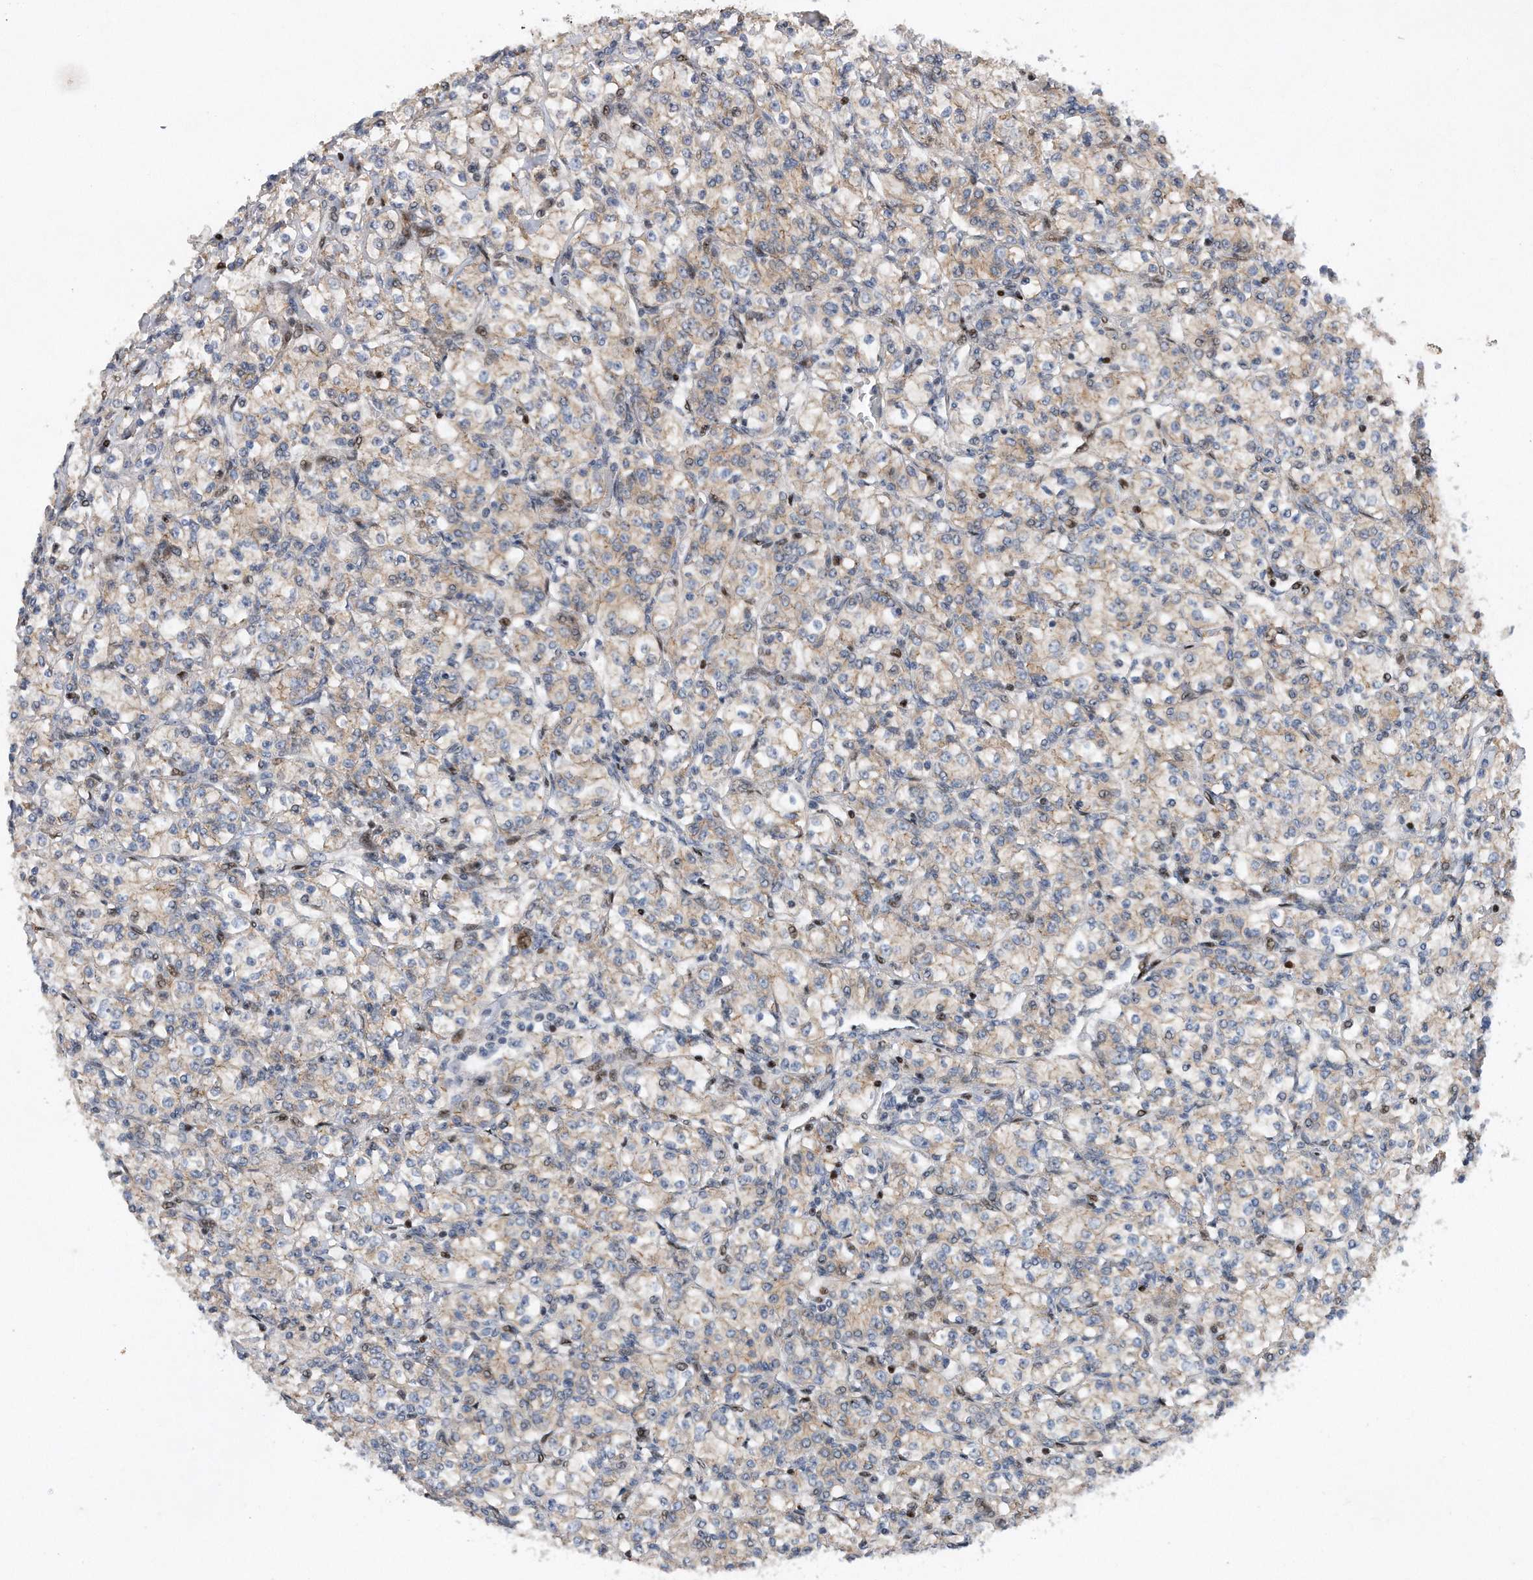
{"staining": {"intensity": "negative", "quantity": "none", "location": "none"}, "tissue": "renal cancer", "cell_type": "Tumor cells", "image_type": "cancer", "snomed": [{"axis": "morphology", "description": "Adenocarcinoma, NOS"}, {"axis": "topography", "description": "Kidney"}], "caption": "A high-resolution image shows immunohistochemistry (IHC) staining of renal cancer (adenocarcinoma), which exhibits no significant staining in tumor cells. (Stains: DAB immunohistochemistry with hematoxylin counter stain, Microscopy: brightfield microscopy at high magnification).", "gene": "CDH12", "patient": {"sex": "male", "age": 77}}